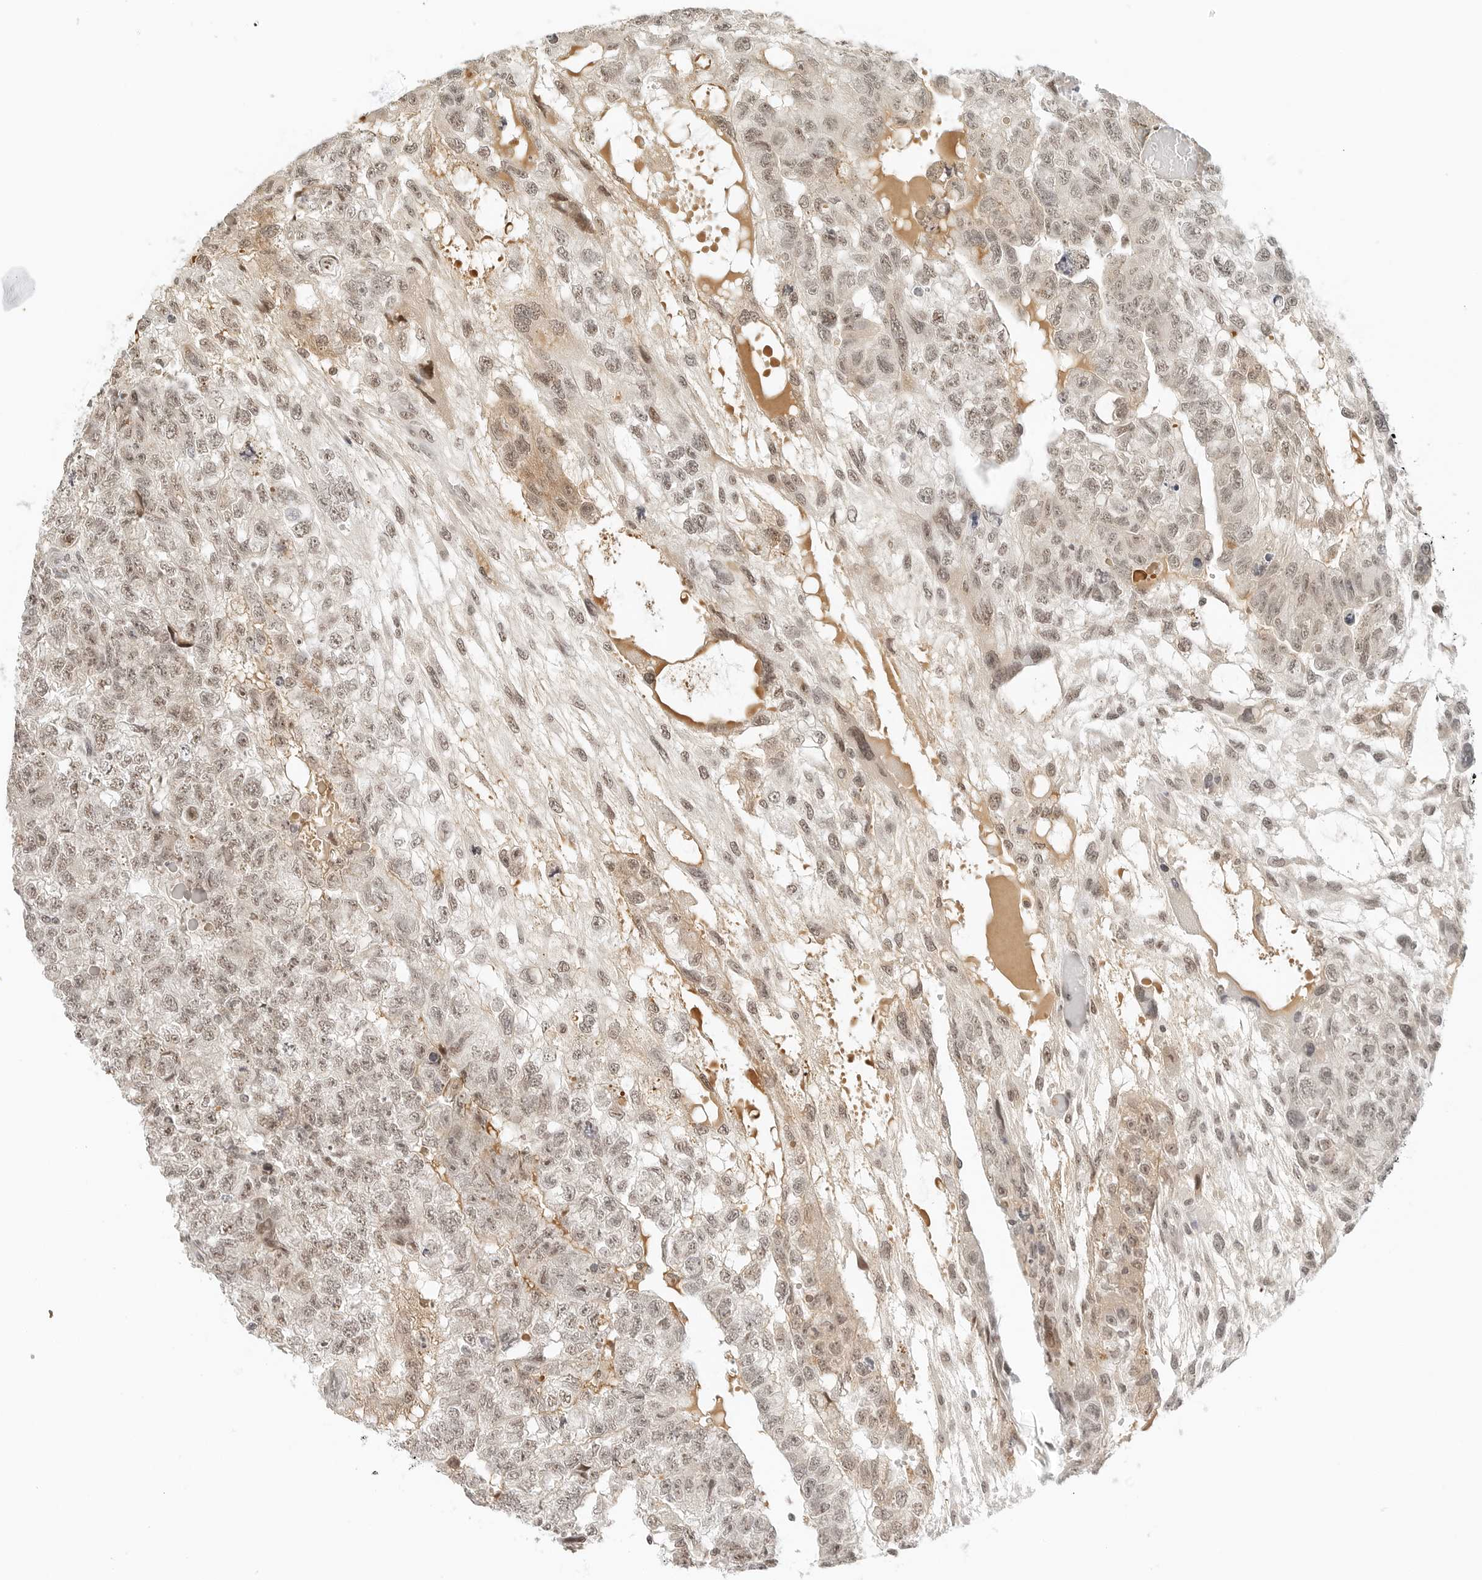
{"staining": {"intensity": "weak", "quantity": "25%-75%", "location": "nuclear"}, "tissue": "testis cancer", "cell_type": "Tumor cells", "image_type": "cancer", "snomed": [{"axis": "morphology", "description": "Carcinoma, Embryonal, NOS"}, {"axis": "topography", "description": "Testis"}], "caption": "Immunohistochemistry image of human testis embryonal carcinoma stained for a protein (brown), which exhibits low levels of weak nuclear positivity in about 25%-75% of tumor cells.", "gene": "NEO1", "patient": {"sex": "male", "age": 36}}